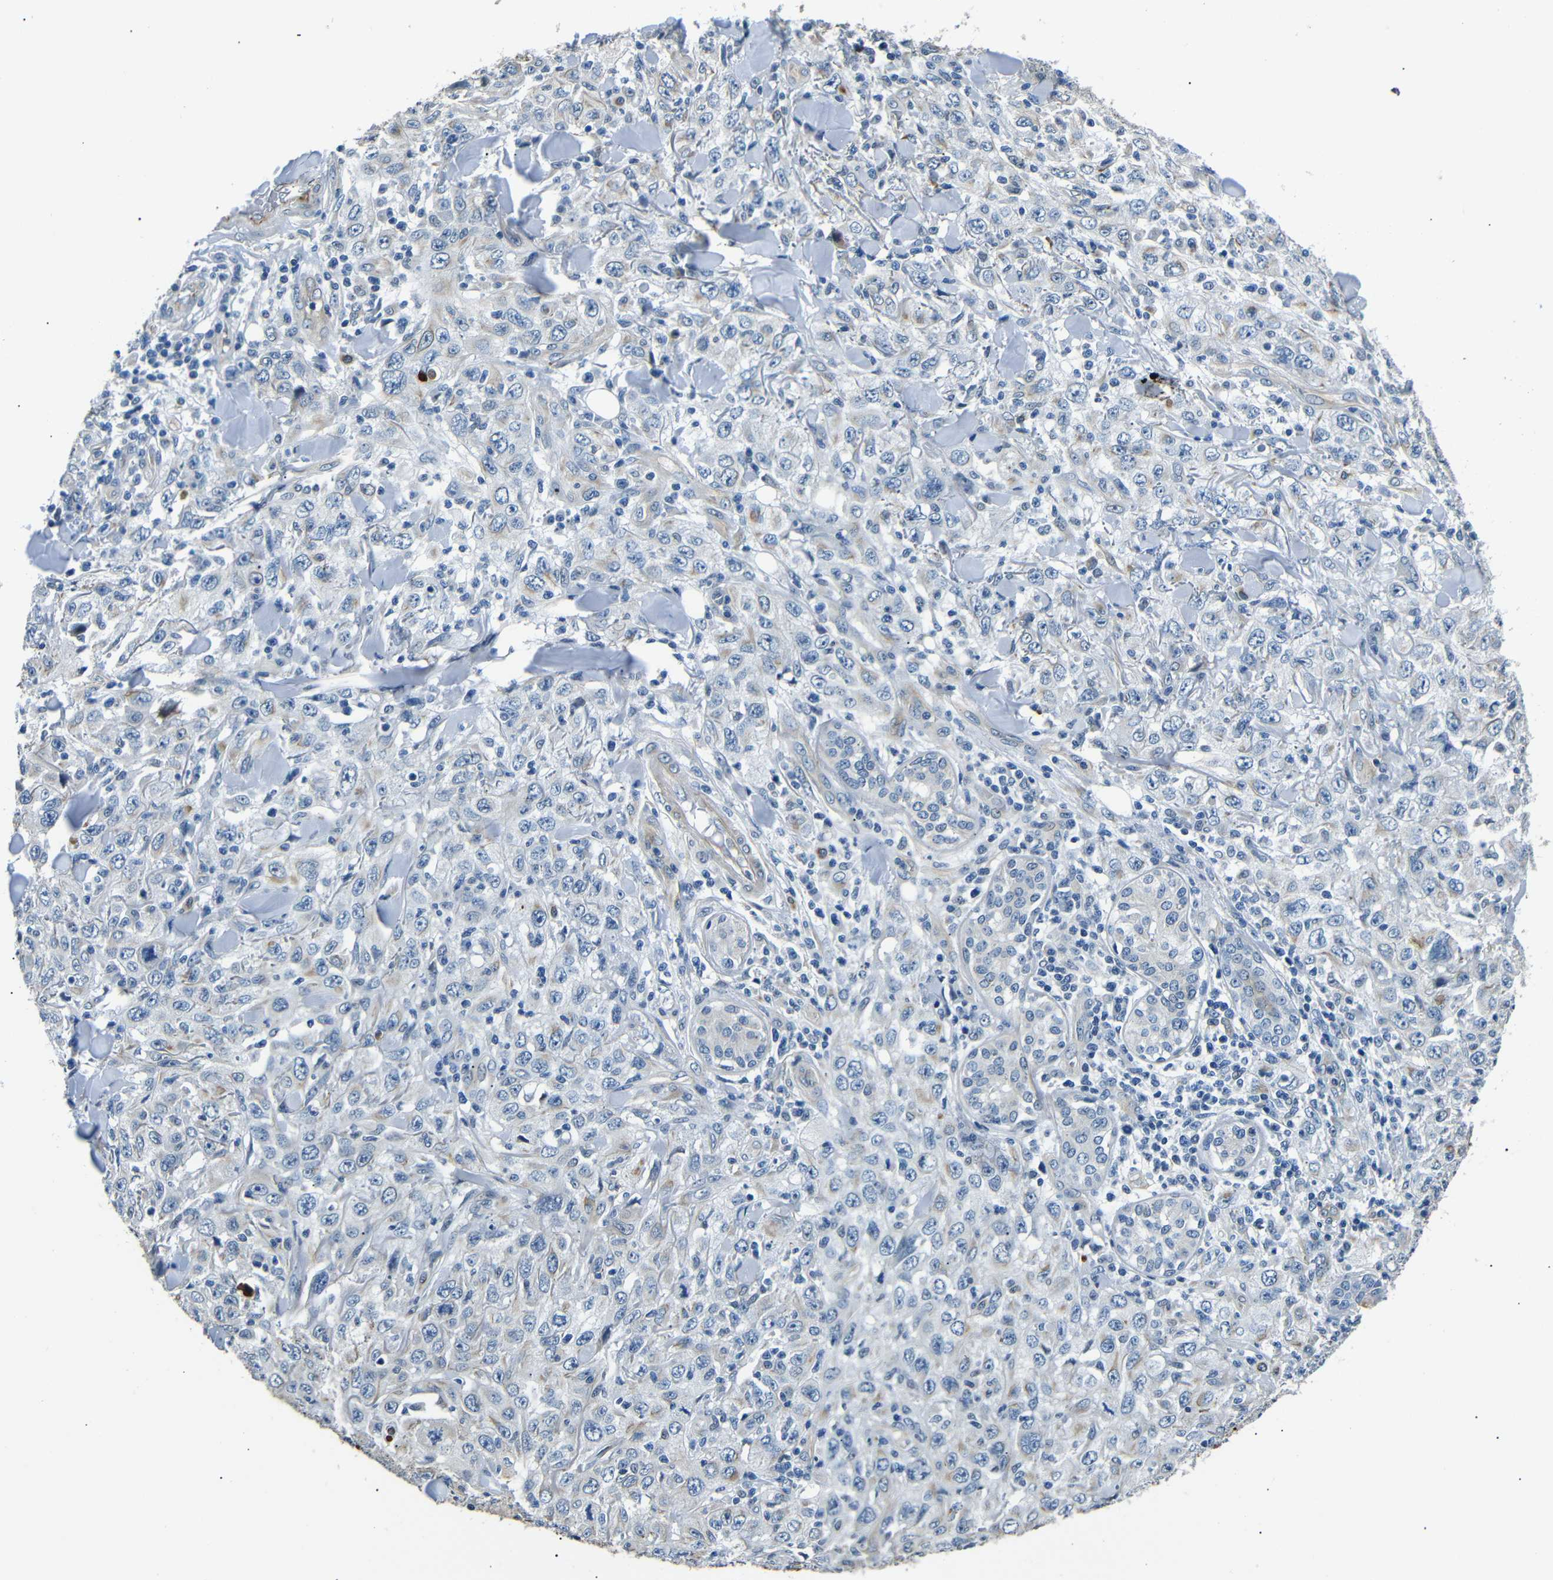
{"staining": {"intensity": "negative", "quantity": "none", "location": "none"}, "tissue": "skin cancer", "cell_type": "Tumor cells", "image_type": "cancer", "snomed": [{"axis": "morphology", "description": "Squamous cell carcinoma, NOS"}, {"axis": "topography", "description": "Skin"}], "caption": "Skin cancer stained for a protein using immunohistochemistry (IHC) demonstrates no staining tumor cells.", "gene": "TAFA1", "patient": {"sex": "female", "age": 88}}